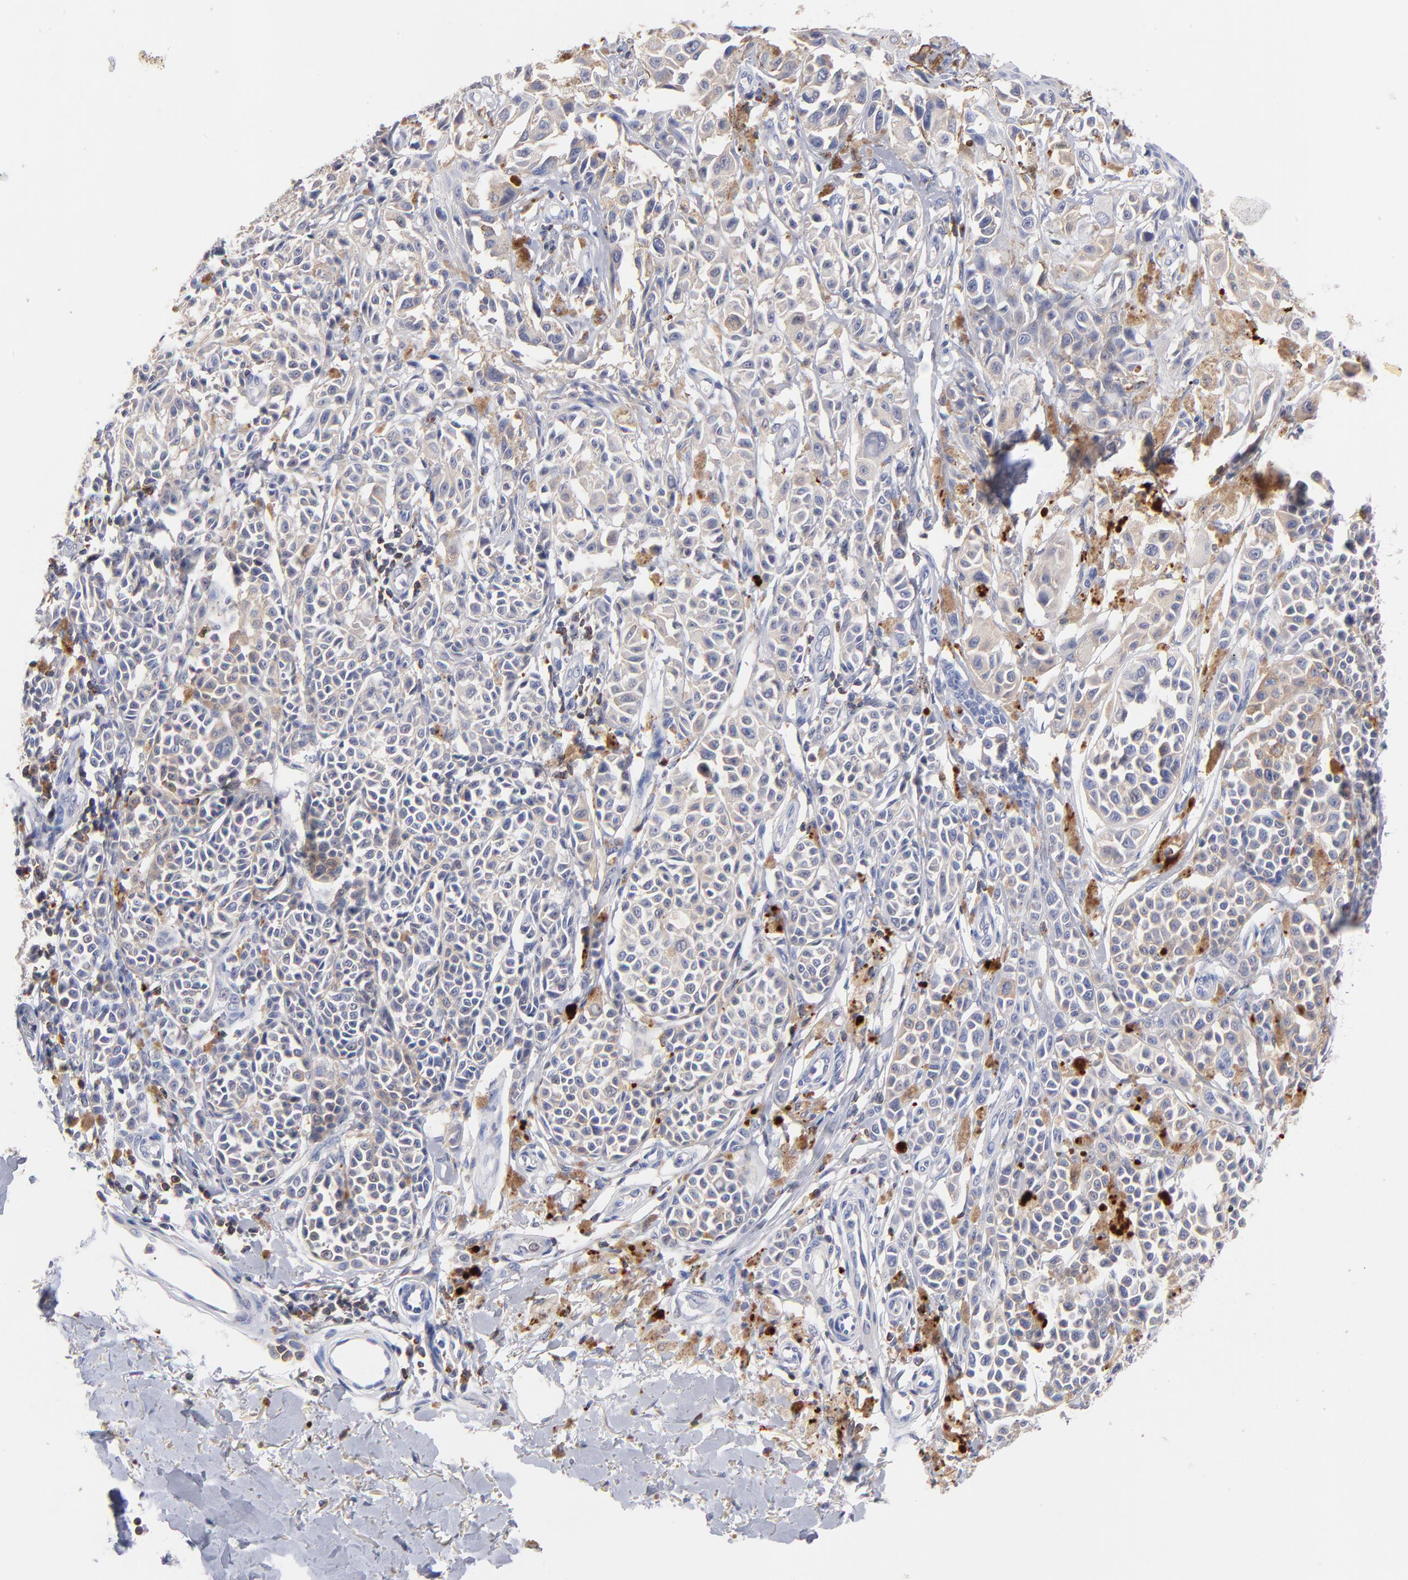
{"staining": {"intensity": "moderate", "quantity": "25%-75%", "location": "cytoplasmic/membranous"}, "tissue": "melanoma", "cell_type": "Tumor cells", "image_type": "cancer", "snomed": [{"axis": "morphology", "description": "Malignant melanoma, NOS"}, {"axis": "topography", "description": "Skin"}], "caption": "There is medium levels of moderate cytoplasmic/membranous positivity in tumor cells of melanoma, as demonstrated by immunohistochemical staining (brown color).", "gene": "KREMEN2", "patient": {"sex": "female", "age": 38}}